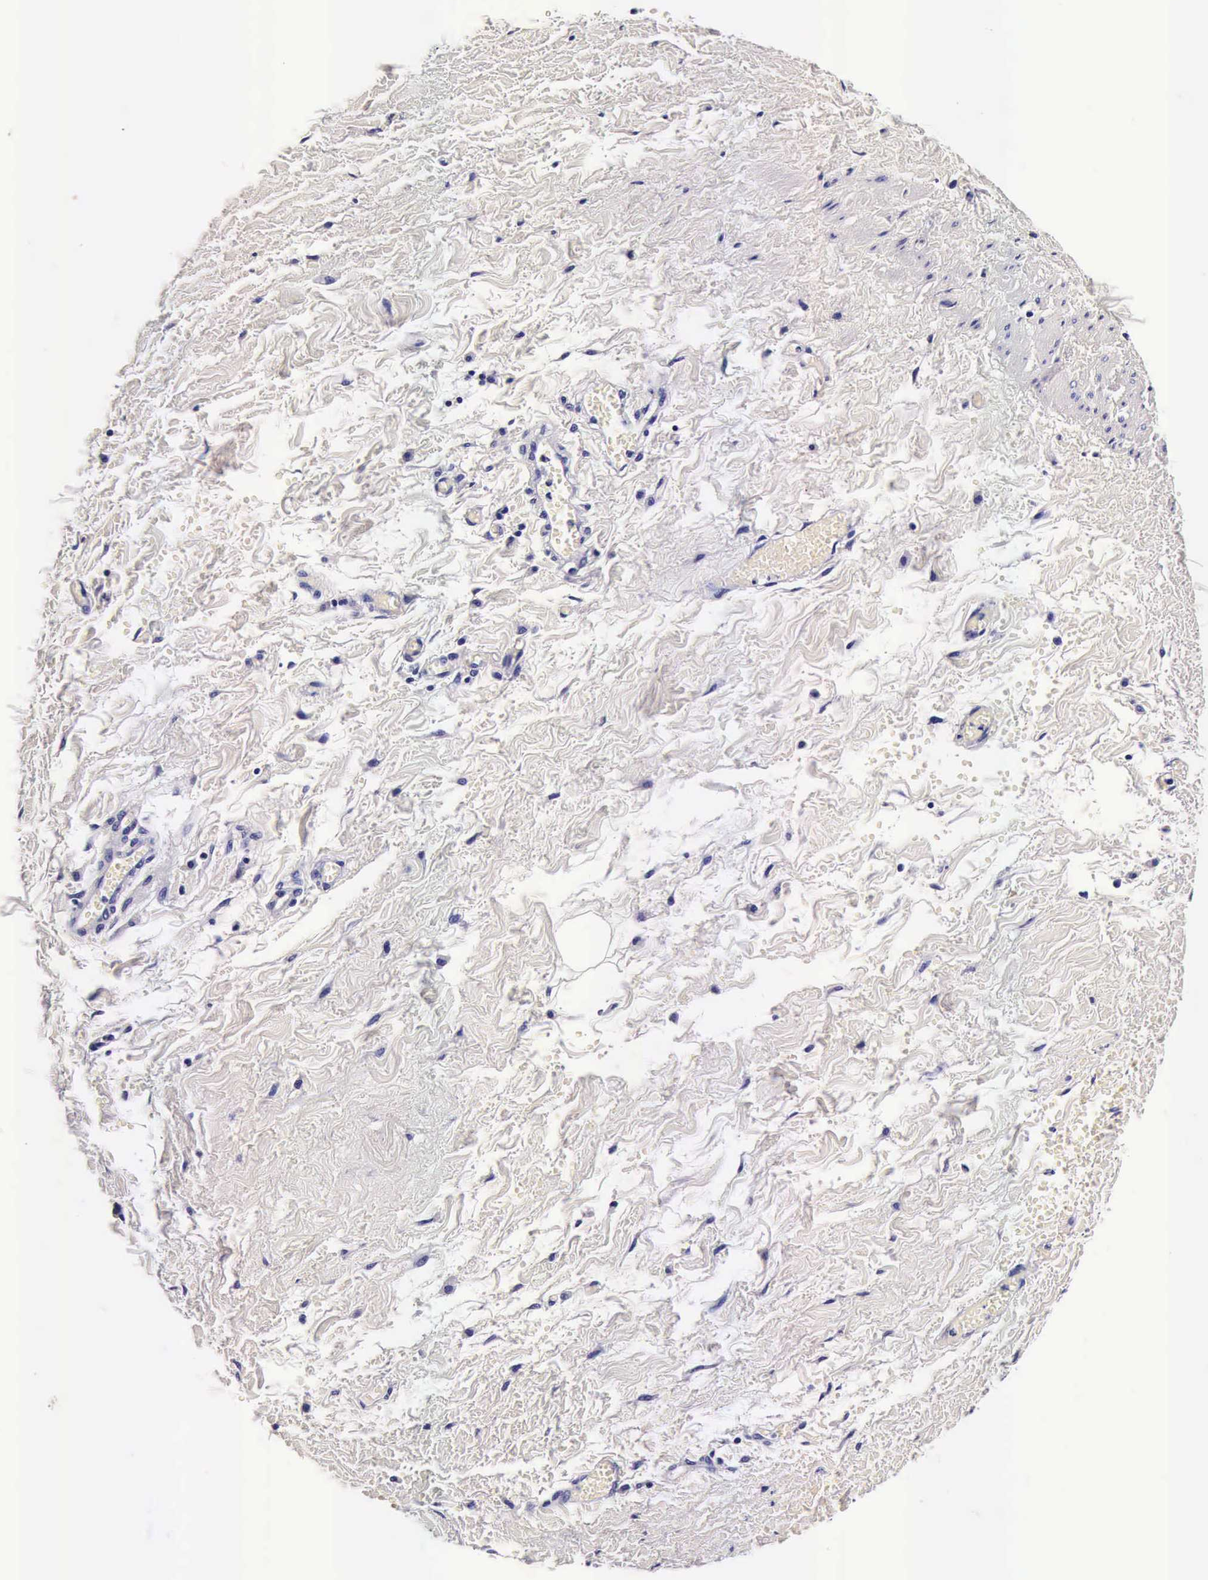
{"staining": {"intensity": "negative", "quantity": "none", "location": "none"}, "tissue": "smooth muscle", "cell_type": "Smooth muscle cells", "image_type": "normal", "snomed": [{"axis": "morphology", "description": "Normal tissue, NOS"}, {"axis": "topography", "description": "Uterus"}], "caption": "An immunohistochemistry (IHC) photomicrograph of benign smooth muscle is shown. There is no staining in smooth muscle cells of smooth muscle. (Brightfield microscopy of DAB (3,3'-diaminobenzidine) immunohistochemistry (IHC) at high magnification).", "gene": "IAPP", "patient": {"sex": "female", "age": 56}}